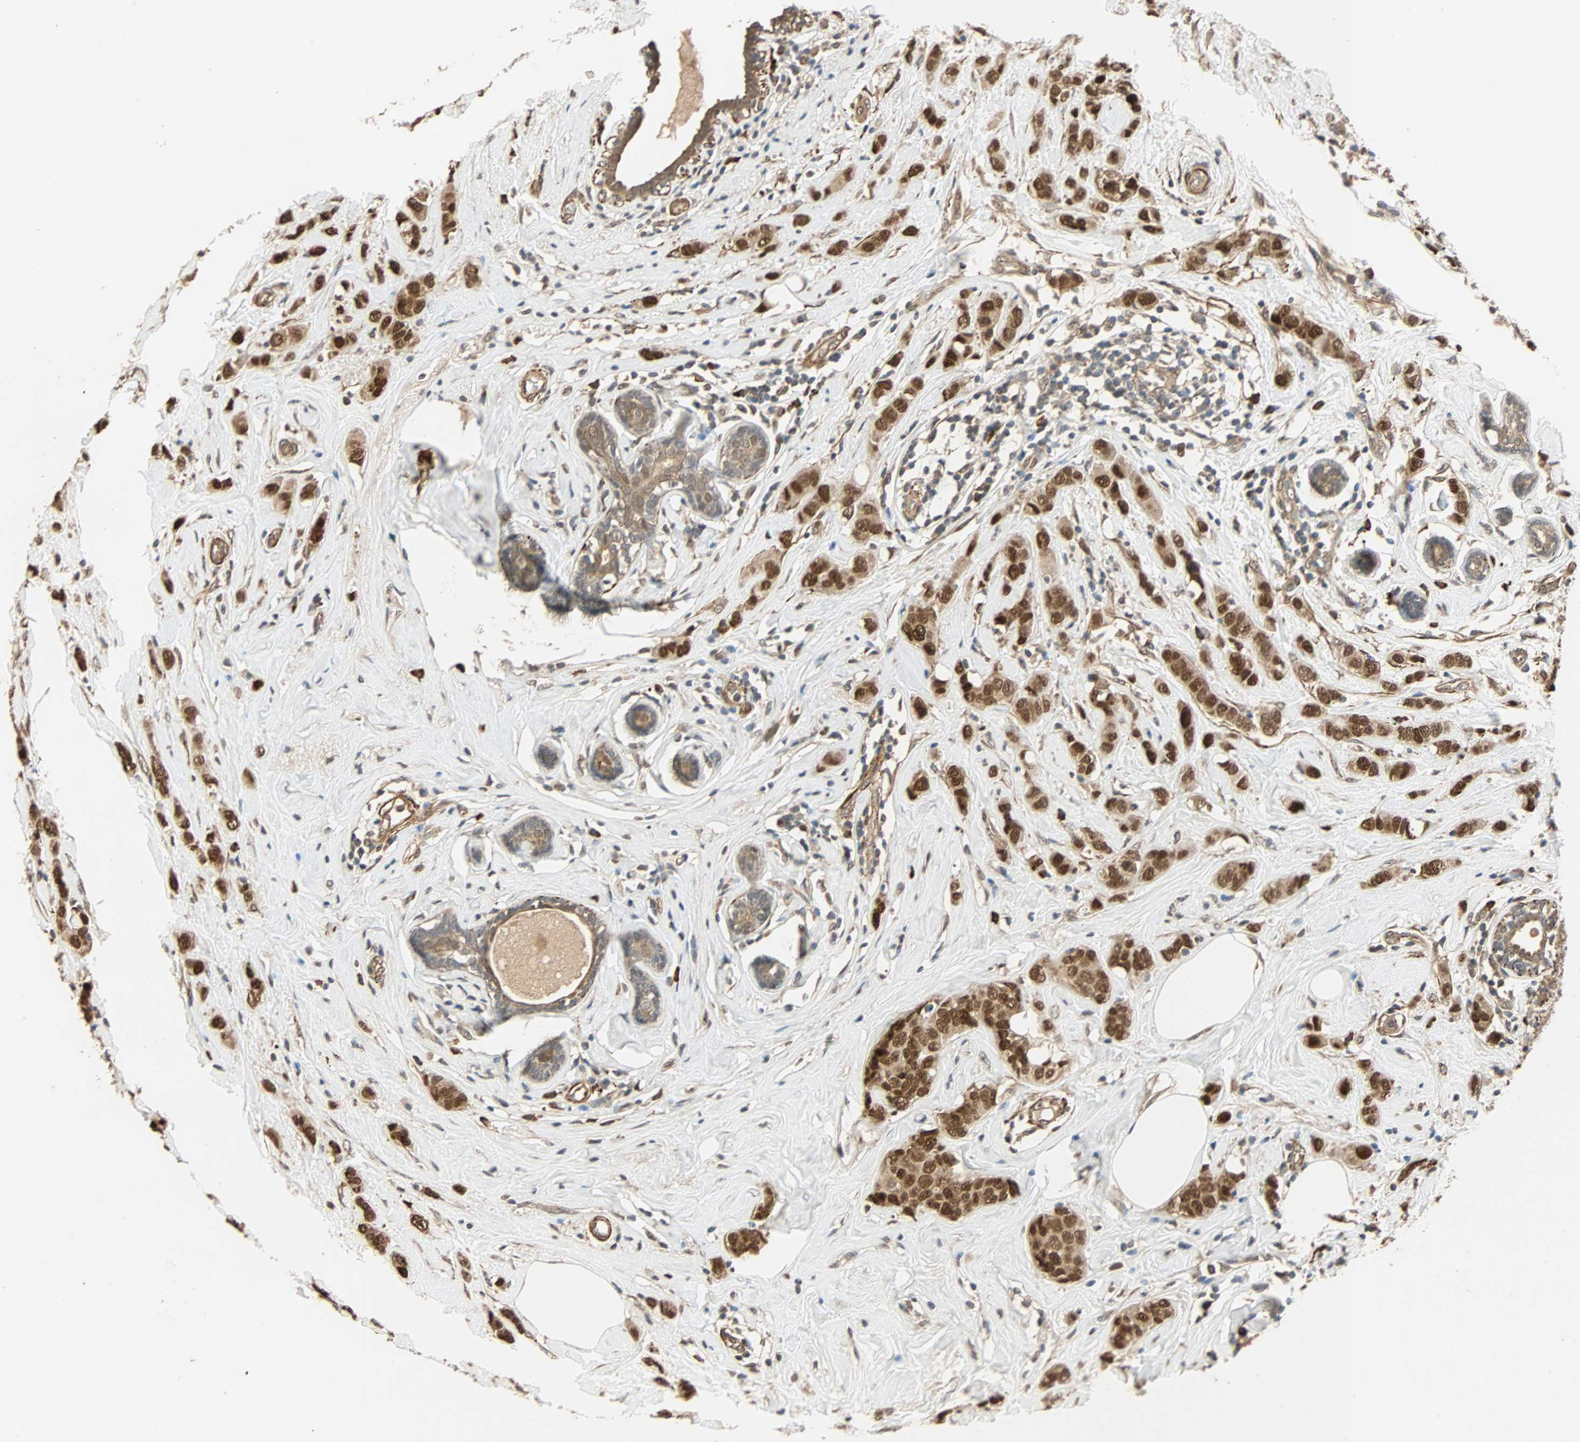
{"staining": {"intensity": "strong", "quantity": ">75%", "location": "cytoplasmic/membranous,nuclear"}, "tissue": "breast cancer", "cell_type": "Tumor cells", "image_type": "cancer", "snomed": [{"axis": "morphology", "description": "Normal tissue, NOS"}, {"axis": "morphology", "description": "Duct carcinoma"}, {"axis": "topography", "description": "Breast"}], "caption": "IHC micrograph of breast infiltrating ductal carcinoma stained for a protein (brown), which exhibits high levels of strong cytoplasmic/membranous and nuclear staining in about >75% of tumor cells.", "gene": "QSER1", "patient": {"sex": "female", "age": 50}}